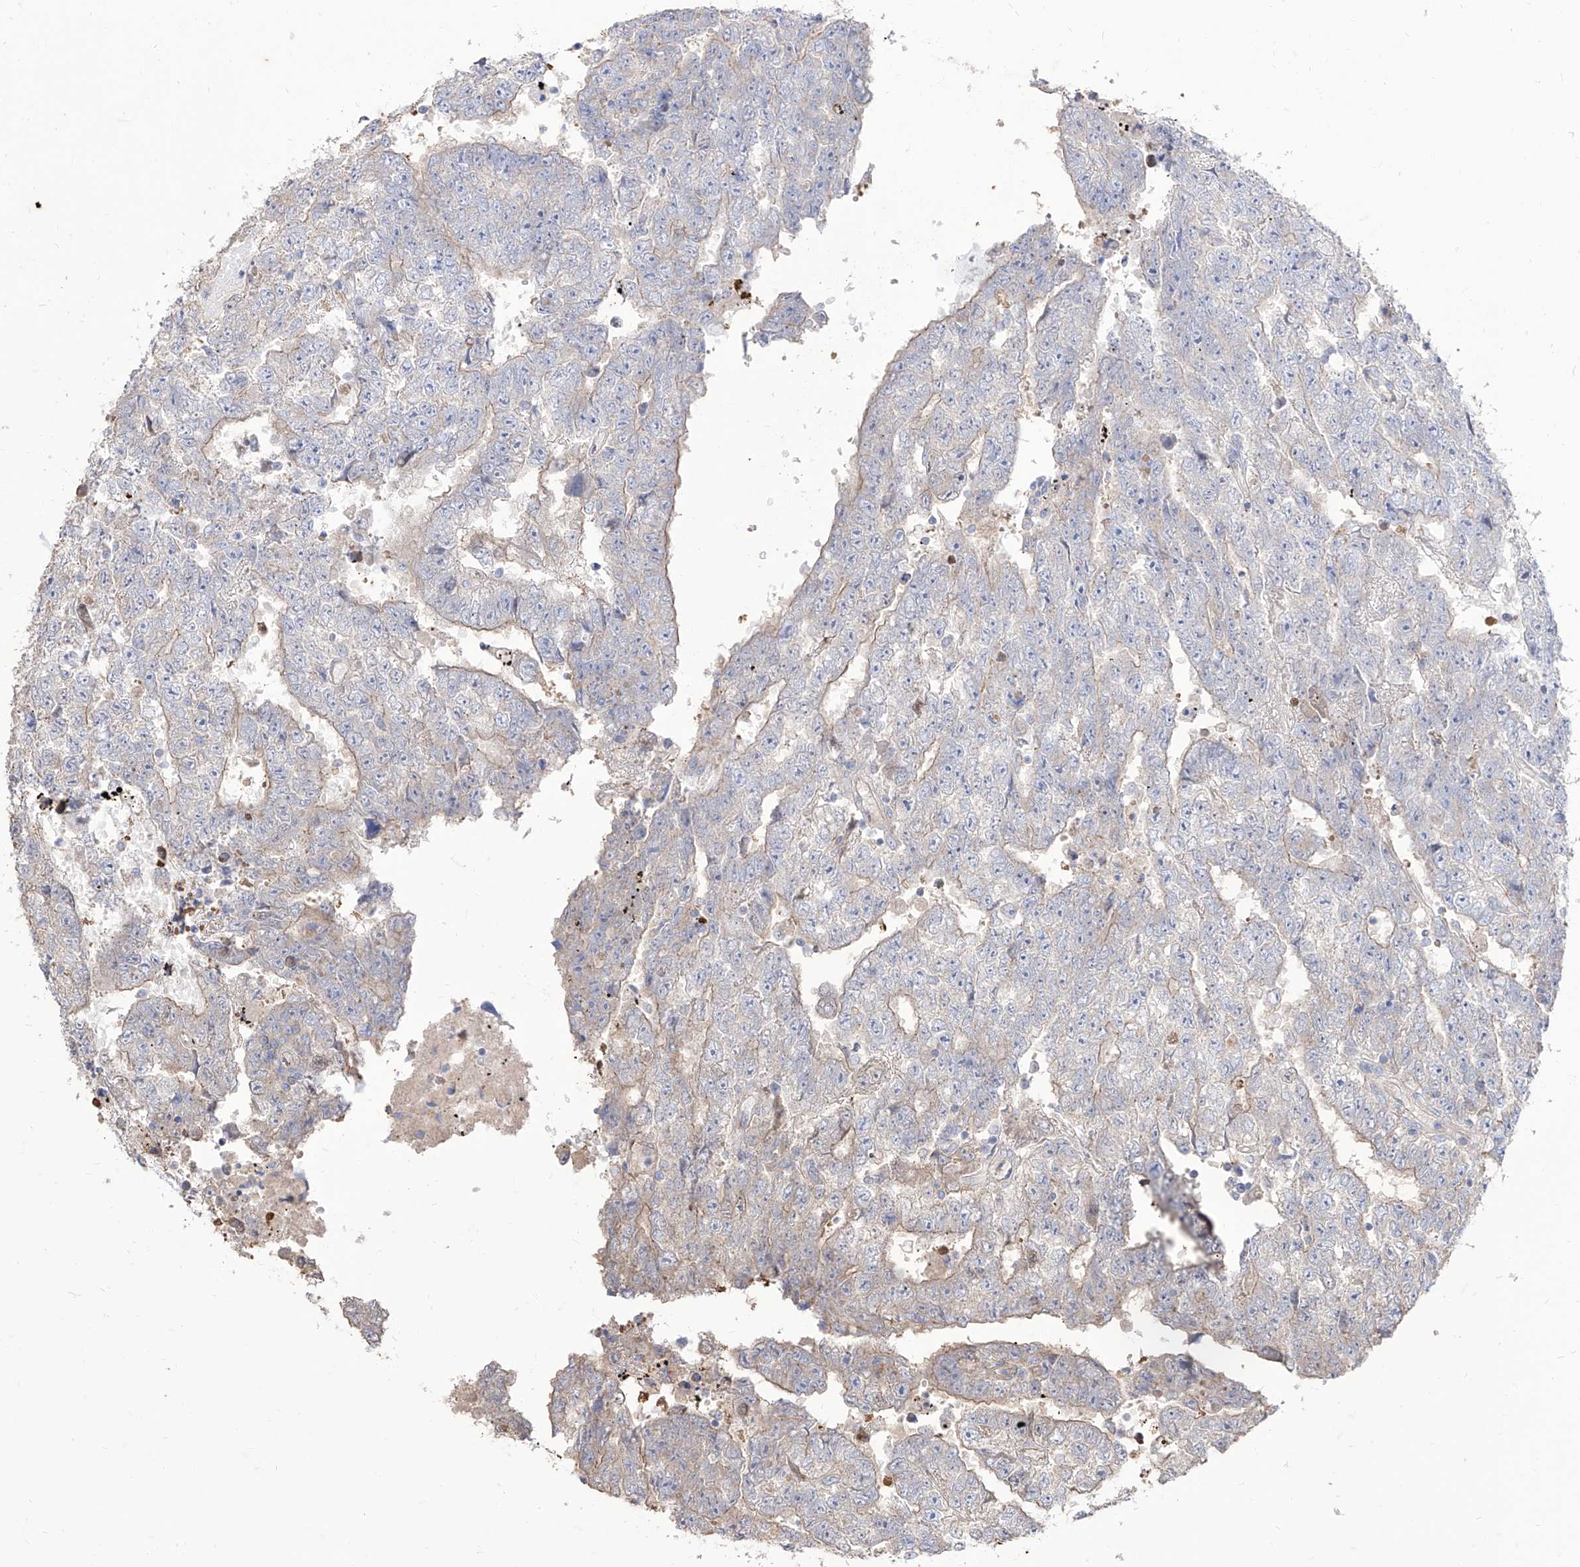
{"staining": {"intensity": "negative", "quantity": "none", "location": "none"}, "tissue": "testis cancer", "cell_type": "Tumor cells", "image_type": "cancer", "snomed": [{"axis": "morphology", "description": "Carcinoma, Embryonal, NOS"}, {"axis": "topography", "description": "Testis"}], "caption": "Testis cancer was stained to show a protein in brown. There is no significant staining in tumor cells.", "gene": "C1orf74", "patient": {"sex": "male", "age": 25}}